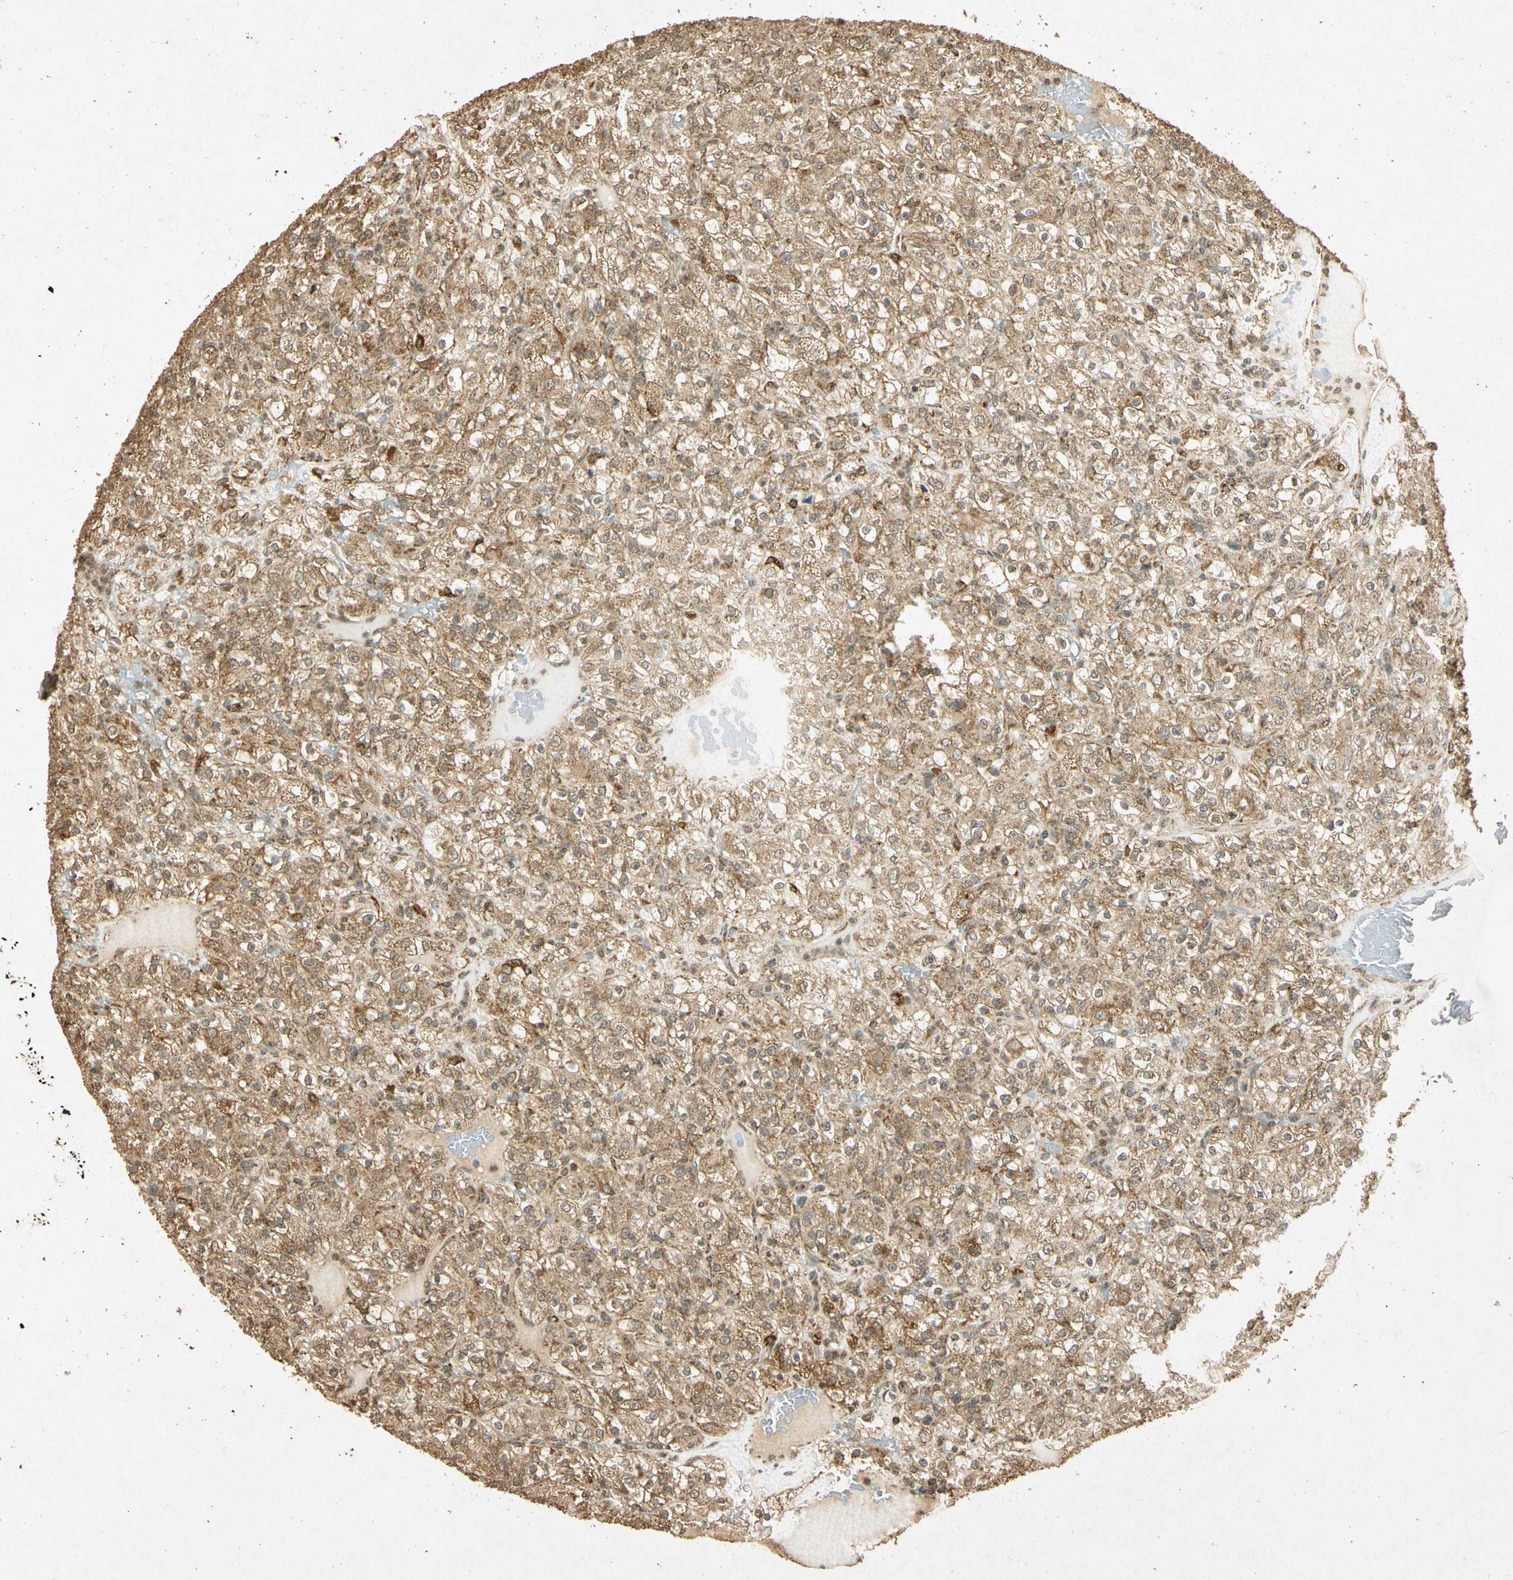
{"staining": {"intensity": "moderate", "quantity": ">75%", "location": "cytoplasmic/membranous"}, "tissue": "renal cancer", "cell_type": "Tumor cells", "image_type": "cancer", "snomed": [{"axis": "morphology", "description": "Normal tissue, NOS"}, {"axis": "morphology", "description": "Adenocarcinoma, NOS"}, {"axis": "topography", "description": "Kidney"}], "caption": "Tumor cells reveal moderate cytoplasmic/membranous staining in approximately >75% of cells in renal adenocarcinoma.", "gene": "PRDX3", "patient": {"sex": "female", "age": 72}}